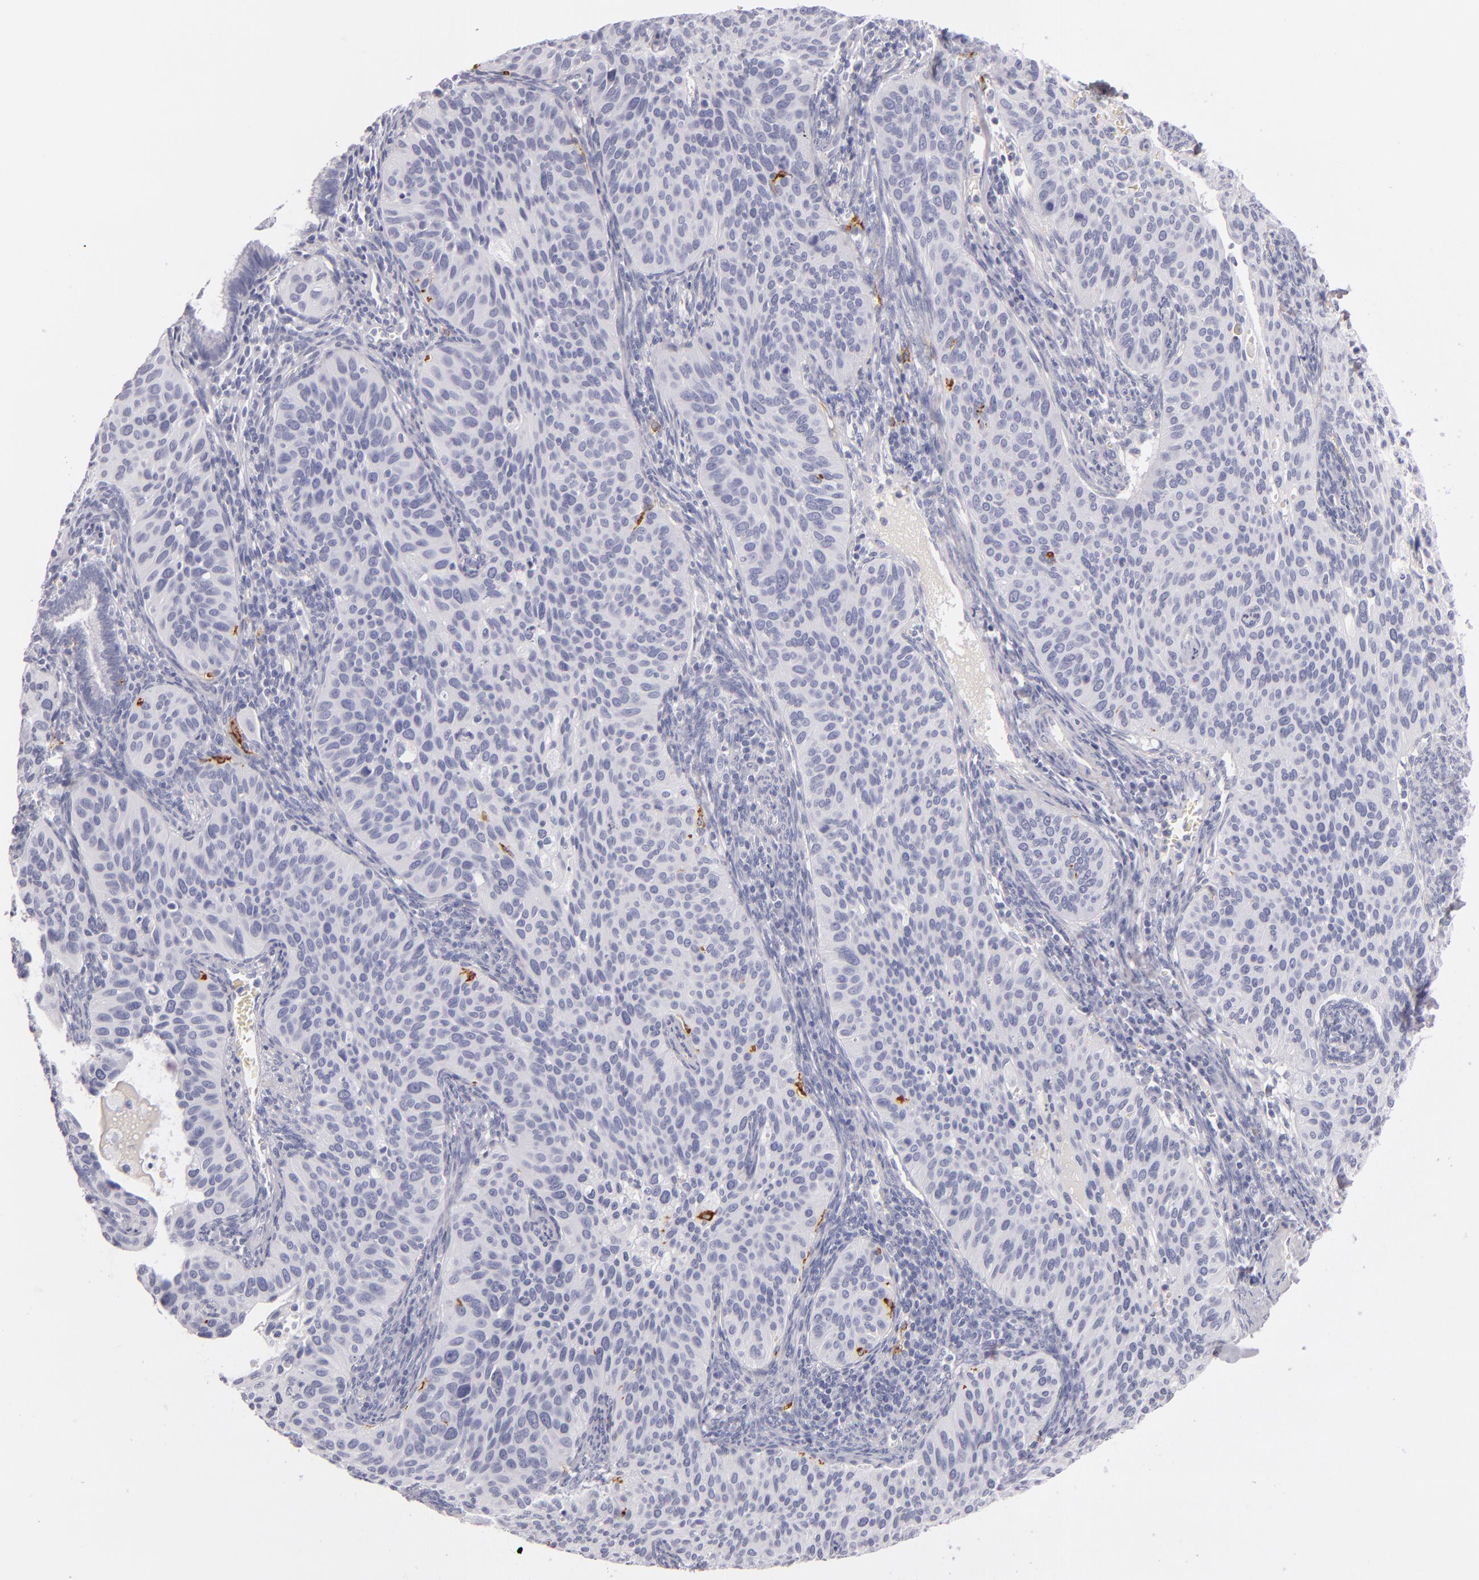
{"staining": {"intensity": "negative", "quantity": "none", "location": "none"}, "tissue": "cervical cancer", "cell_type": "Tumor cells", "image_type": "cancer", "snomed": [{"axis": "morphology", "description": "Adenocarcinoma, NOS"}, {"axis": "topography", "description": "Cervix"}], "caption": "High magnification brightfield microscopy of cervical adenocarcinoma stained with DAB (brown) and counterstained with hematoxylin (blue): tumor cells show no significant staining.", "gene": "CD207", "patient": {"sex": "female", "age": 29}}